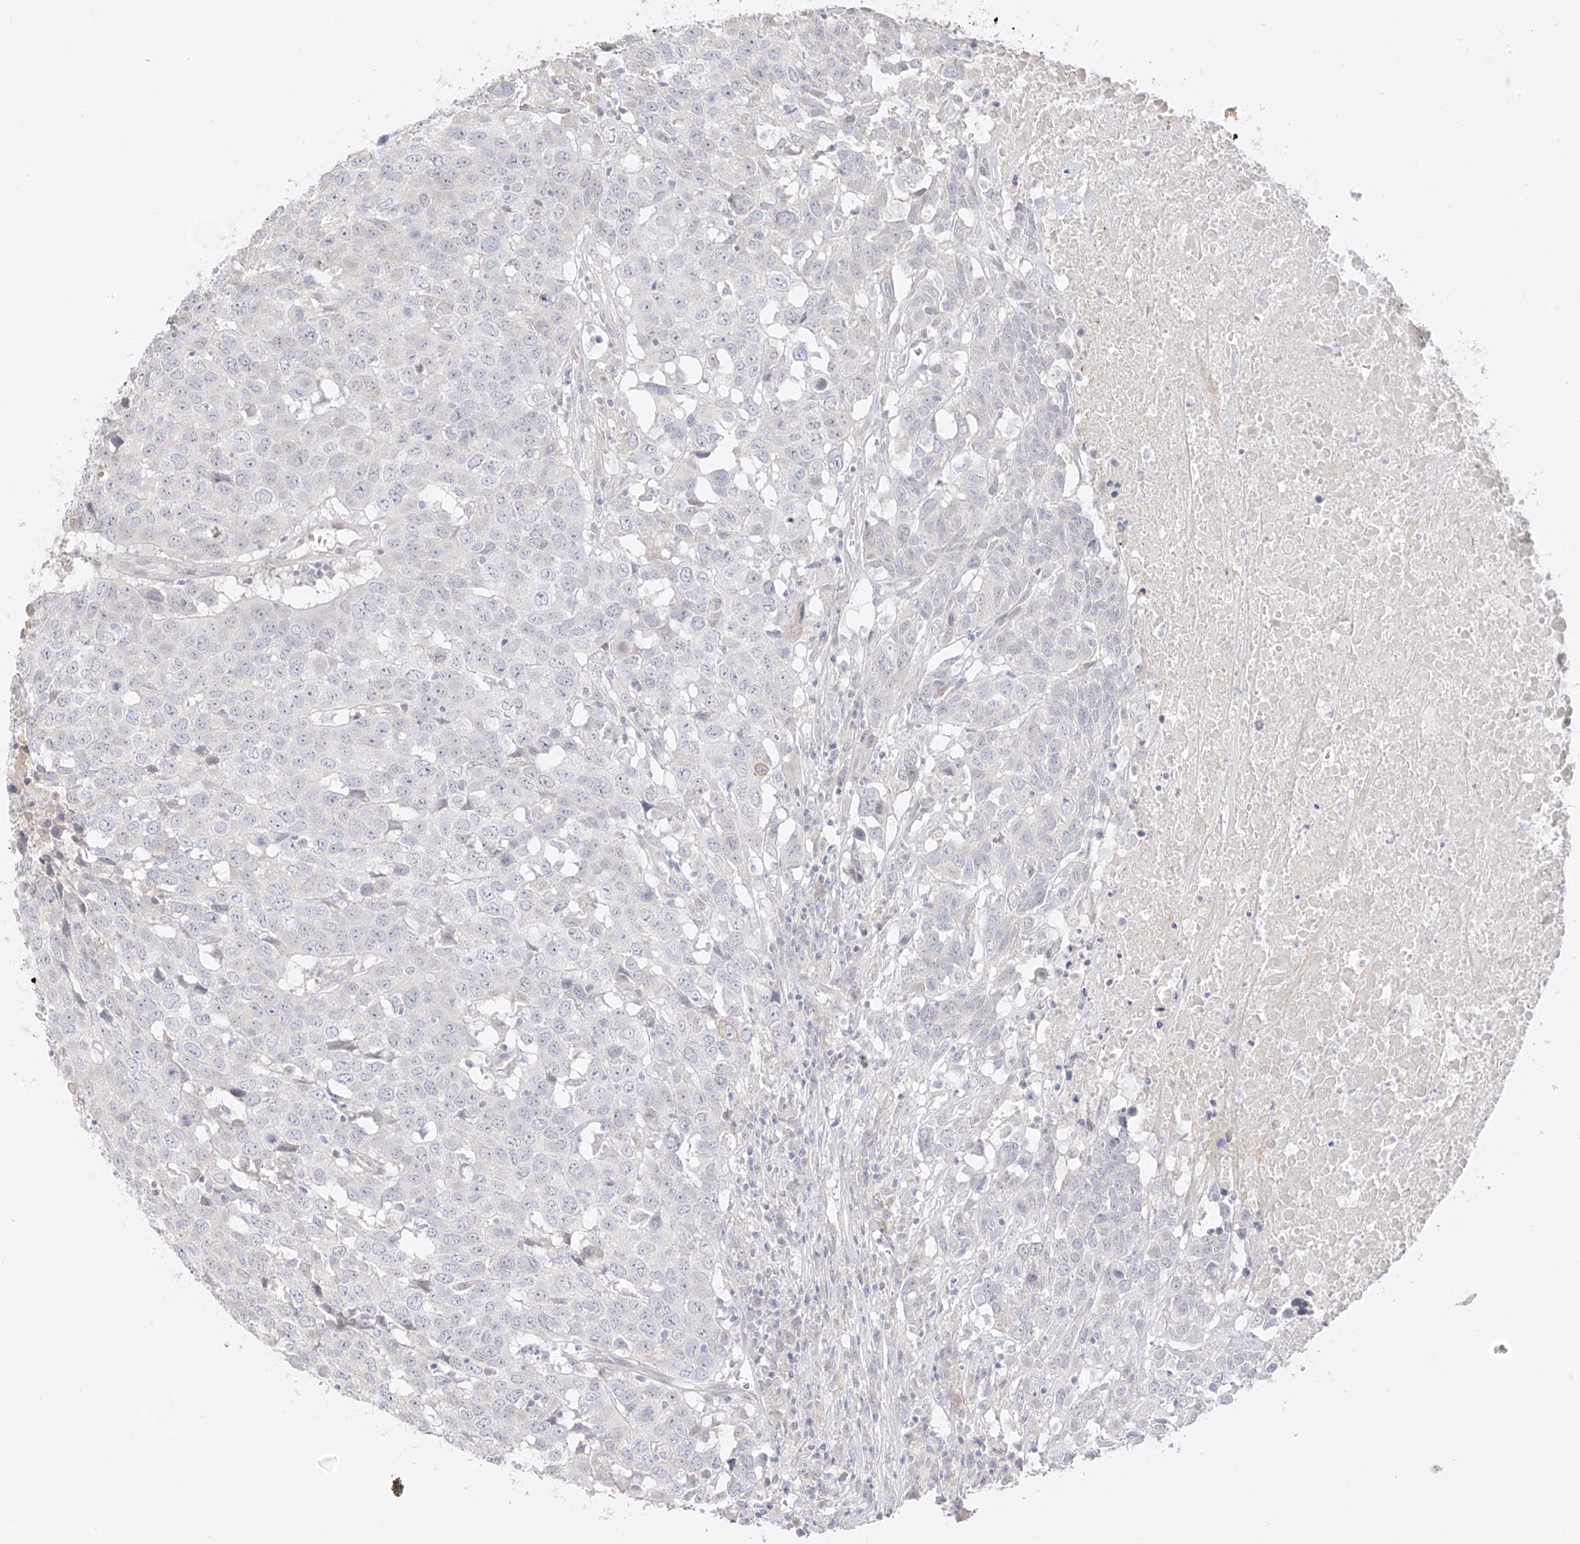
{"staining": {"intensity": "negative", "quantity": "none", "location": "none"}, "tissue": "head and neck cancer", "cell_type": "Tumor cells", "image_type": "cancer", "snomed": [{"axis": "morphology", "description": "Squamous cell carcinoma, NOS"}, {"axis": "topography", "description": "Head-Neck"}], "caption": "This micrograph is of head and neck cancer stained with IHC to label a protein in brown with the nuclei are counter-stained blue. There is no positivity in tumor cells. (Stains: DAB (3,3'-diaminobenzidine) IHC with hematoxylin counter stain, Microscopy: brightfield microscopy at high magnification).", "gene": "DCDC2", "patient": {"sex": "male", "age": 66}}